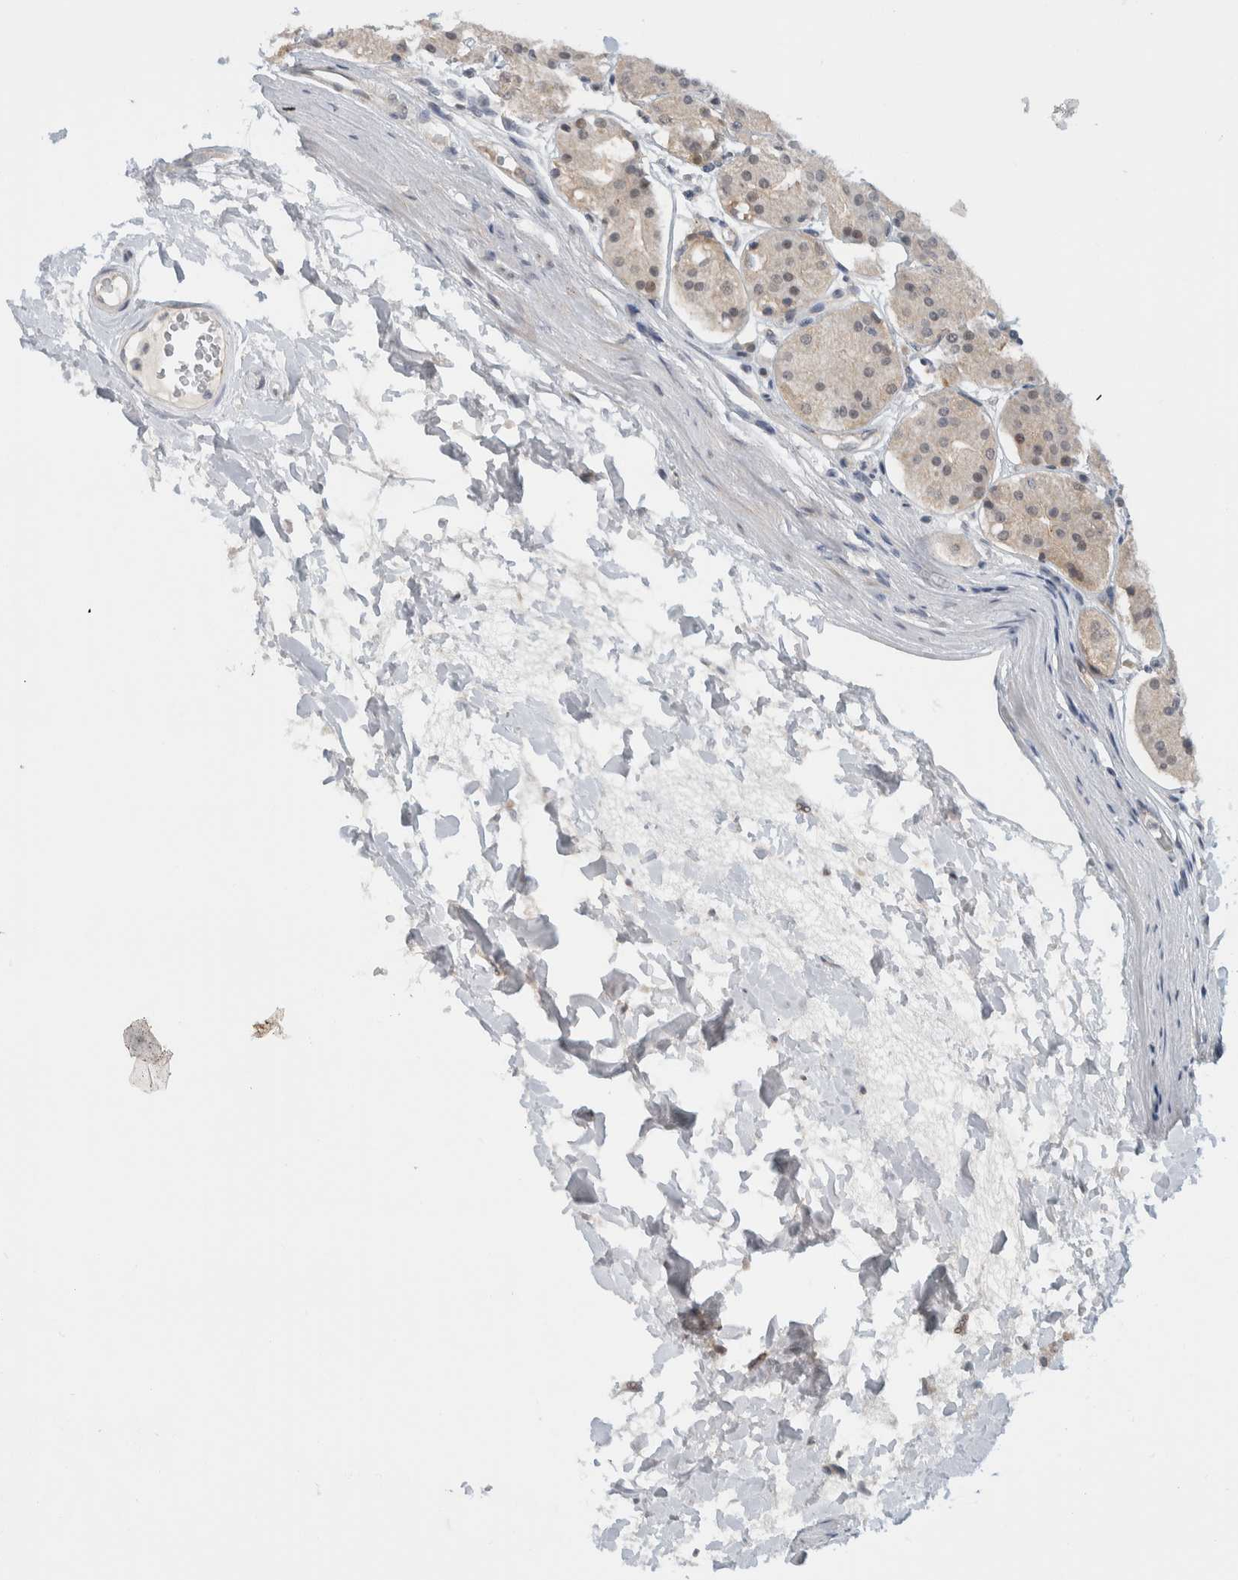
{"staining": {"intensity": "negative", "quantity": "none", "location": "none"}, "tissue": "stomach", "cell_type": "Glandular cells", "image_type": "normal", "snomed": [{"axis": "morphology", "description": "Normal tissue, NOS"}, {"axis": "topography", "description": "Stomach"}, {"axis": "topography", "description": "Stomach, lower"}], "caption": "IHC image of benign stomach: human stomach stained with DAB (3,3'-diaminobenzidine) shows no significant protein expression in glandular cells. (Stains: DAB immunohistochemistry with hematoxylin counter stain, Microscopy: brightfield microscopy at high magnification).", "gene": "NCR3LG1", "patient": {"sex": "female", "age": 56}}